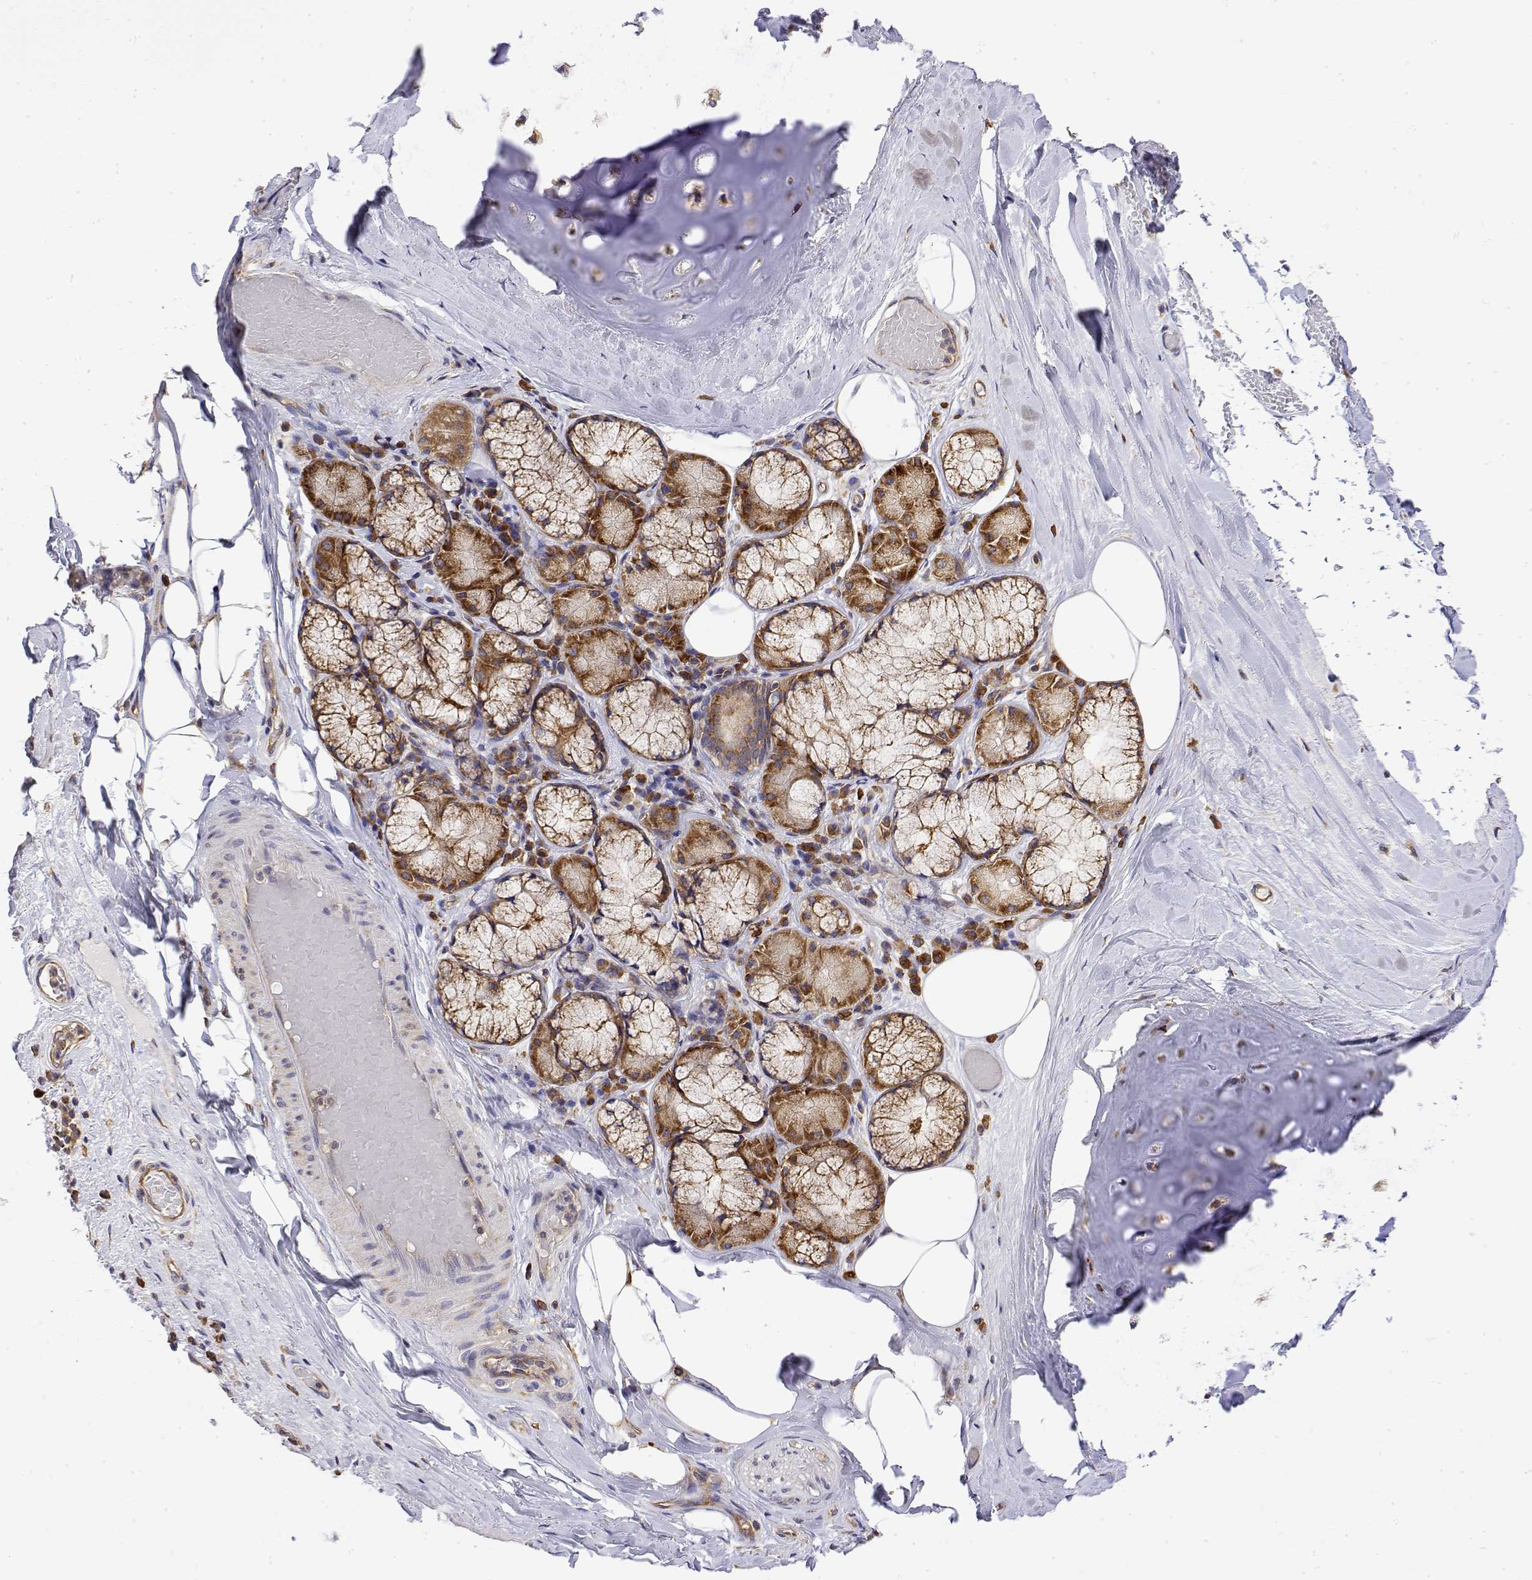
{"staining": {"intensity": "moderate", "quantity": "<25%", "location": "cytoplasmic/membranous"}, "tissue": "adipose tissue", "cell_type": "Adipocytes", "image_type": "normal", "snomed": [{"axis": "morphology", "description": "Normal tissue, NOS"}, {"axis": "topography", "description": "Cartilage tissue"}, {"axis": "topography", "description": "Bronchus"}], "caption": "DAB (3,3'-diaminobenzidine) immunohistochemical staining of normal human adipose tissue demonstrates moderate cytoplasmic/membranous protein expression in approximately <25% of adipocytes.", "gene": "EEF1G", "patient": {"sex": "male", "age": 64}}